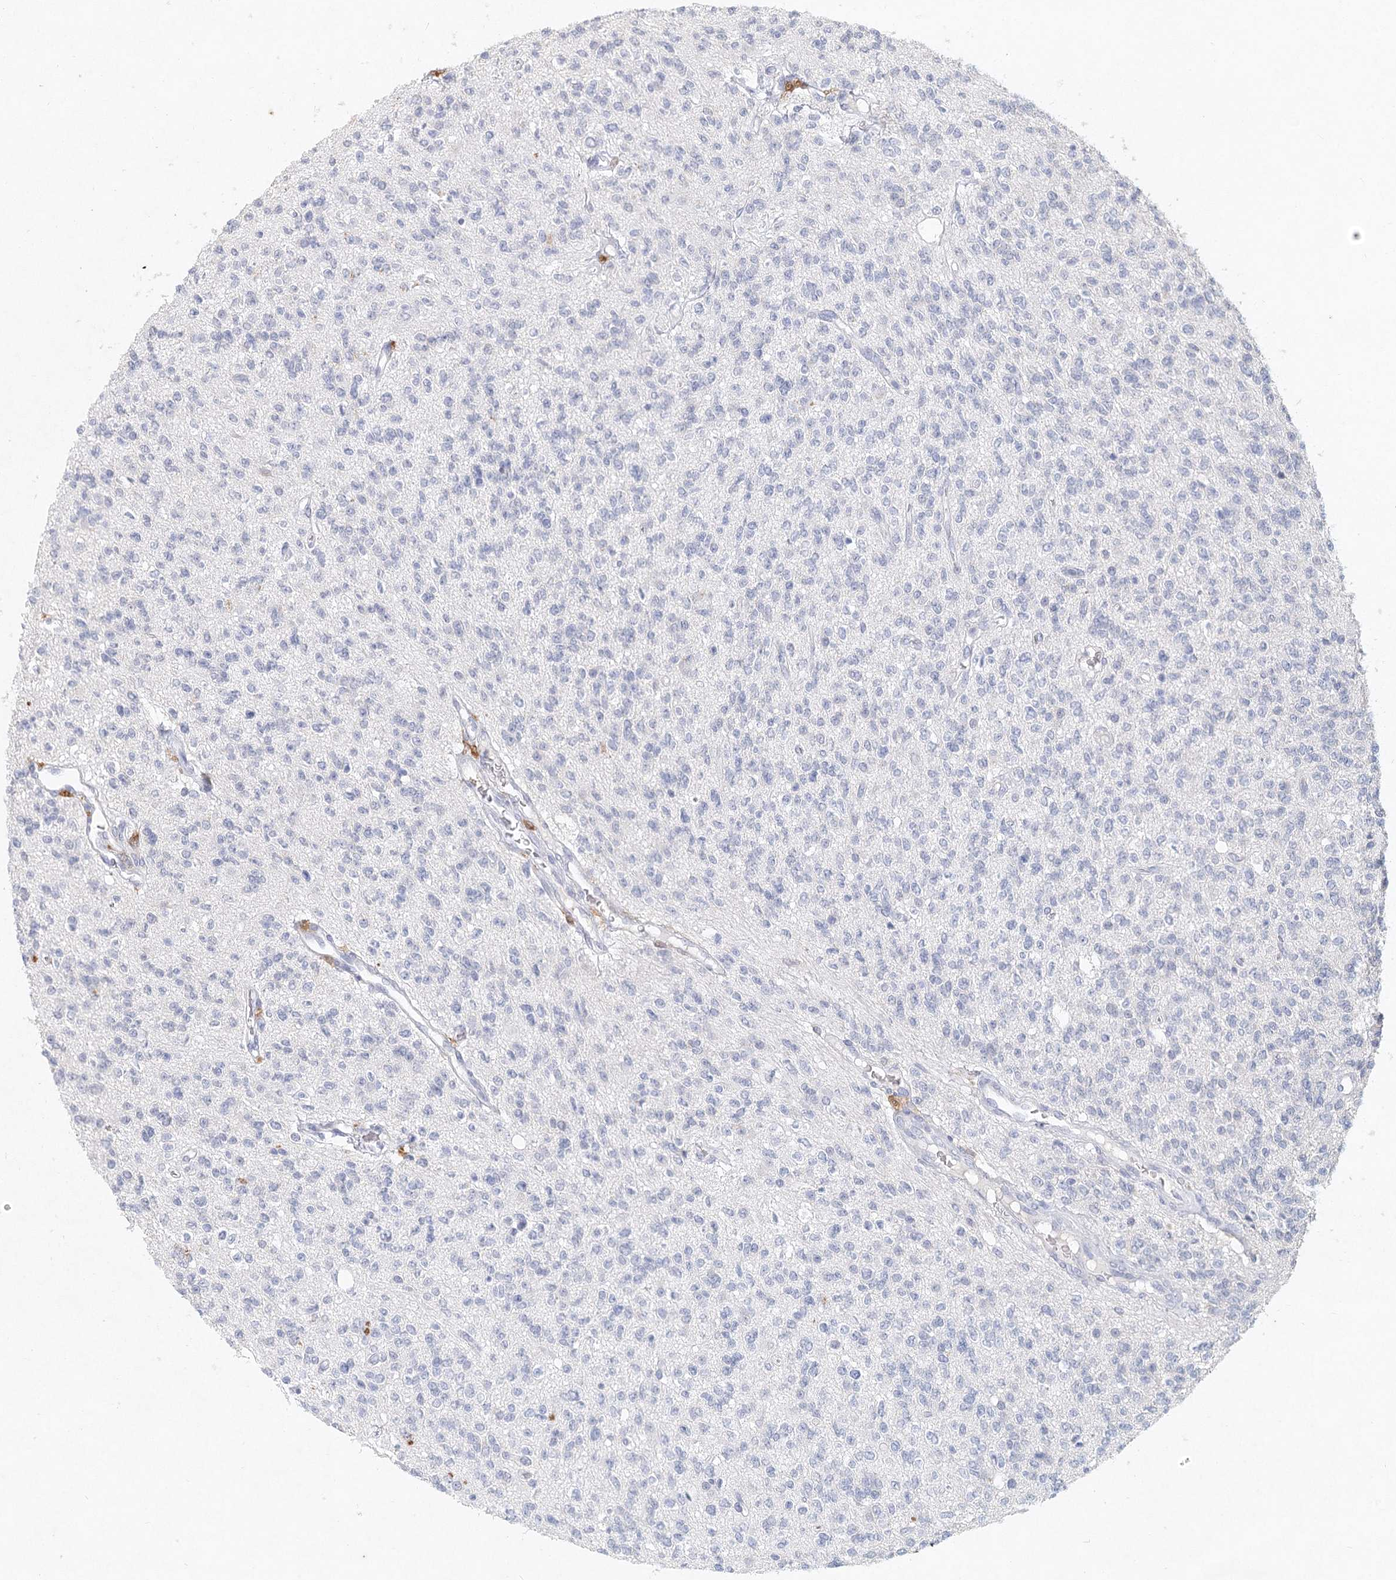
{"staining": {"intensity": "negative", "quantity": "none", "location": "none"}, "tissue": "glioma", "cell_type": "Tumor cells", "image_type": "cancer", "snomed": [{"axis": "morphology", "description": "Glioma, malignant, High grade"}, {"axis": "topography", "description": "Brain"}], "caption": "DAB (3,3'-diaminobenzidine) immunohistochemical staining of human glioma shows no significant expression in tumor cells.", "gene": "ARSI", "patient": {"sex": "male", "age": 34}}